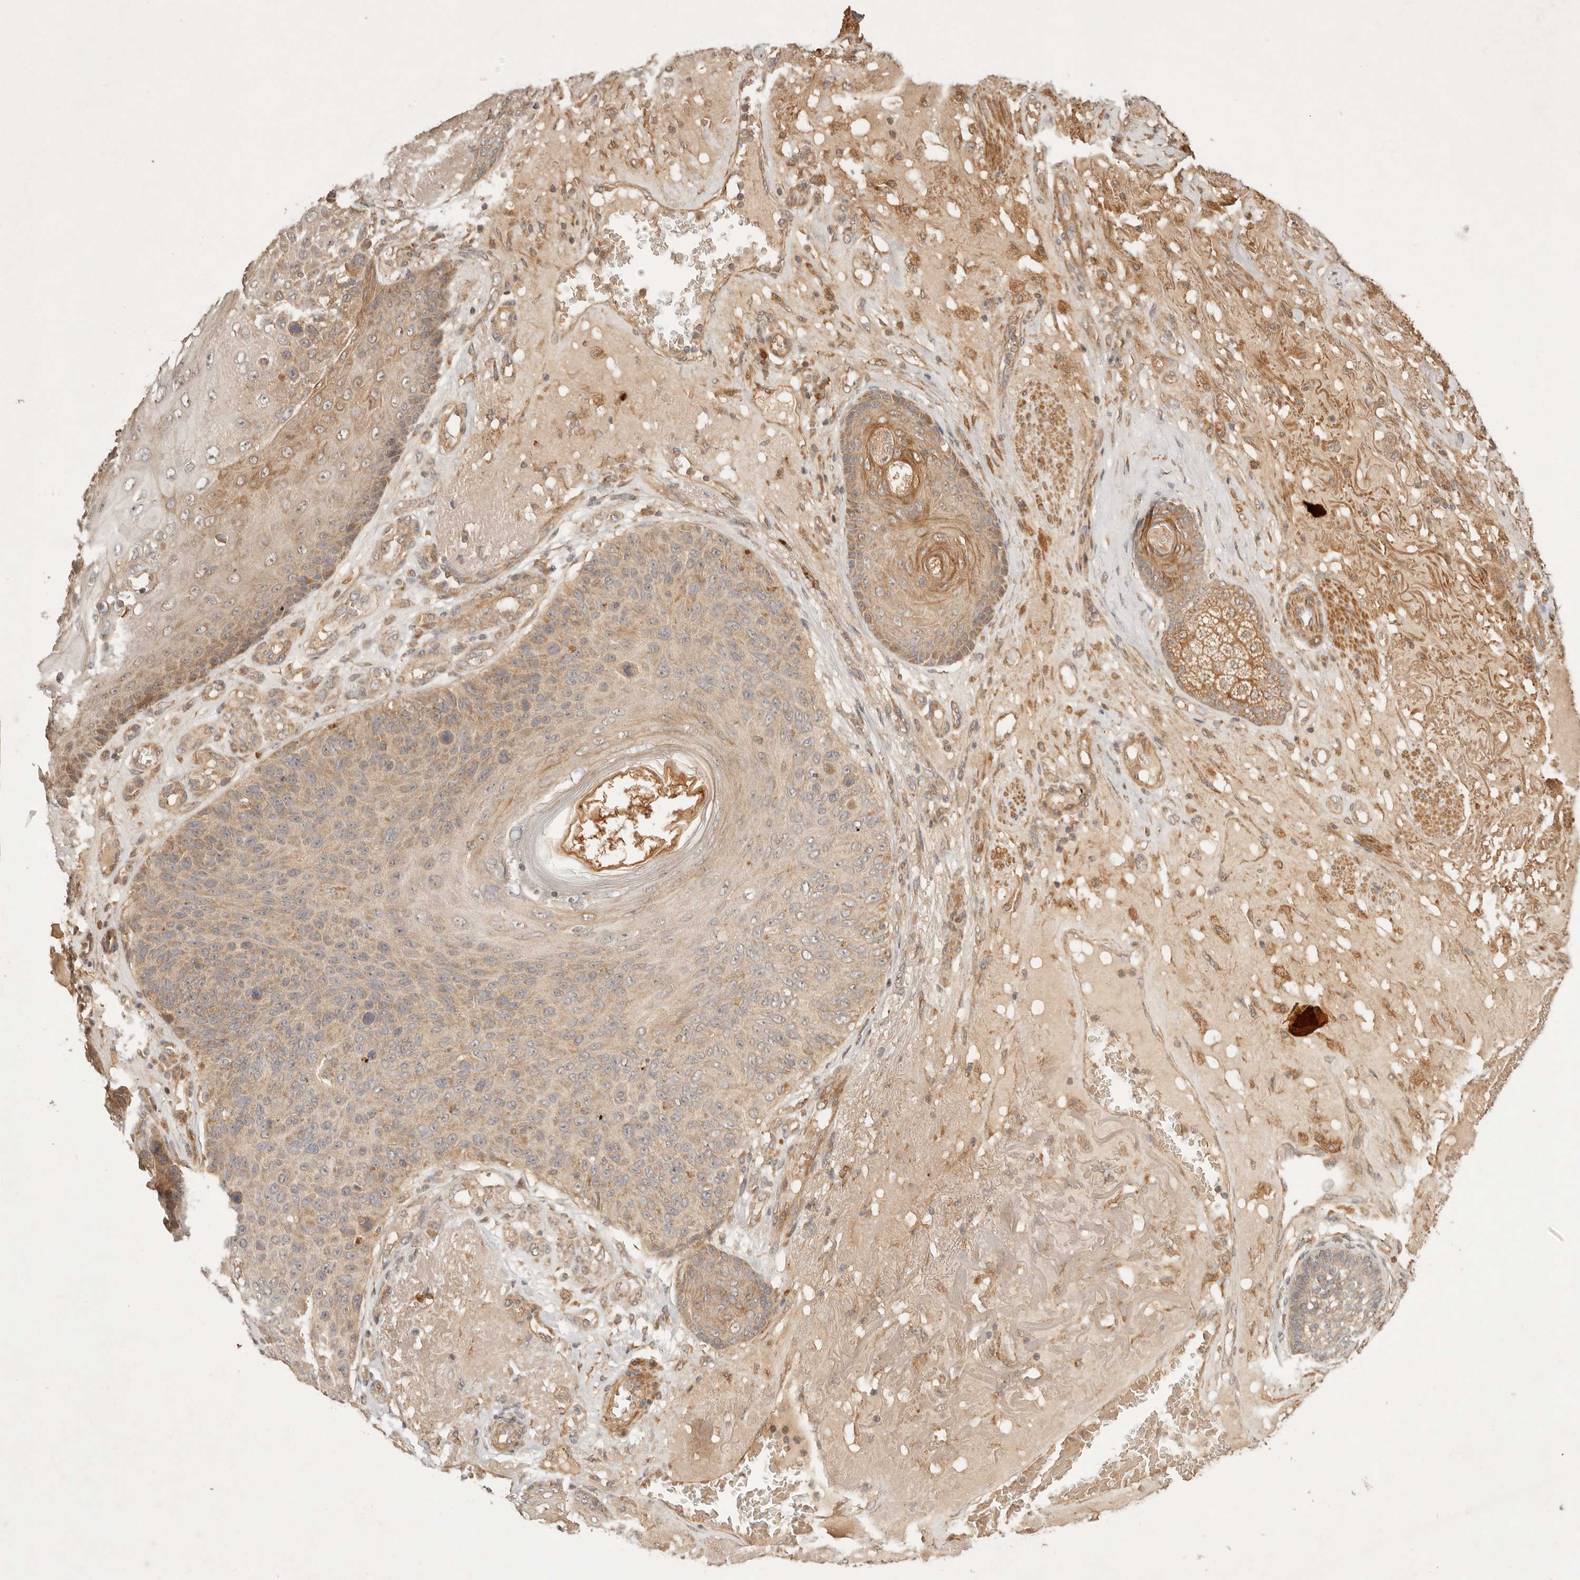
{"staining": {"intensity": "moderate", "quantity": "25%-75%", "location": "cytoplasmic/membranous"}, "tissue": "skin cancer", "cell_type": "Tumor cells", "image_type": "cancer", "snomed": [{"axis": "morphology", "description": "Squamous cell carcinoma, NOS"}, {"axis": "topography", "description": "Skin"}], "caption": "A brown stain shows moderate cytoplasmic/membranous staining of a protein in skin cancer (squamous cell carcinoma) tumor cells.", "gene": "CLEC4C", "patient": {"sex": "female", "age": 88}}